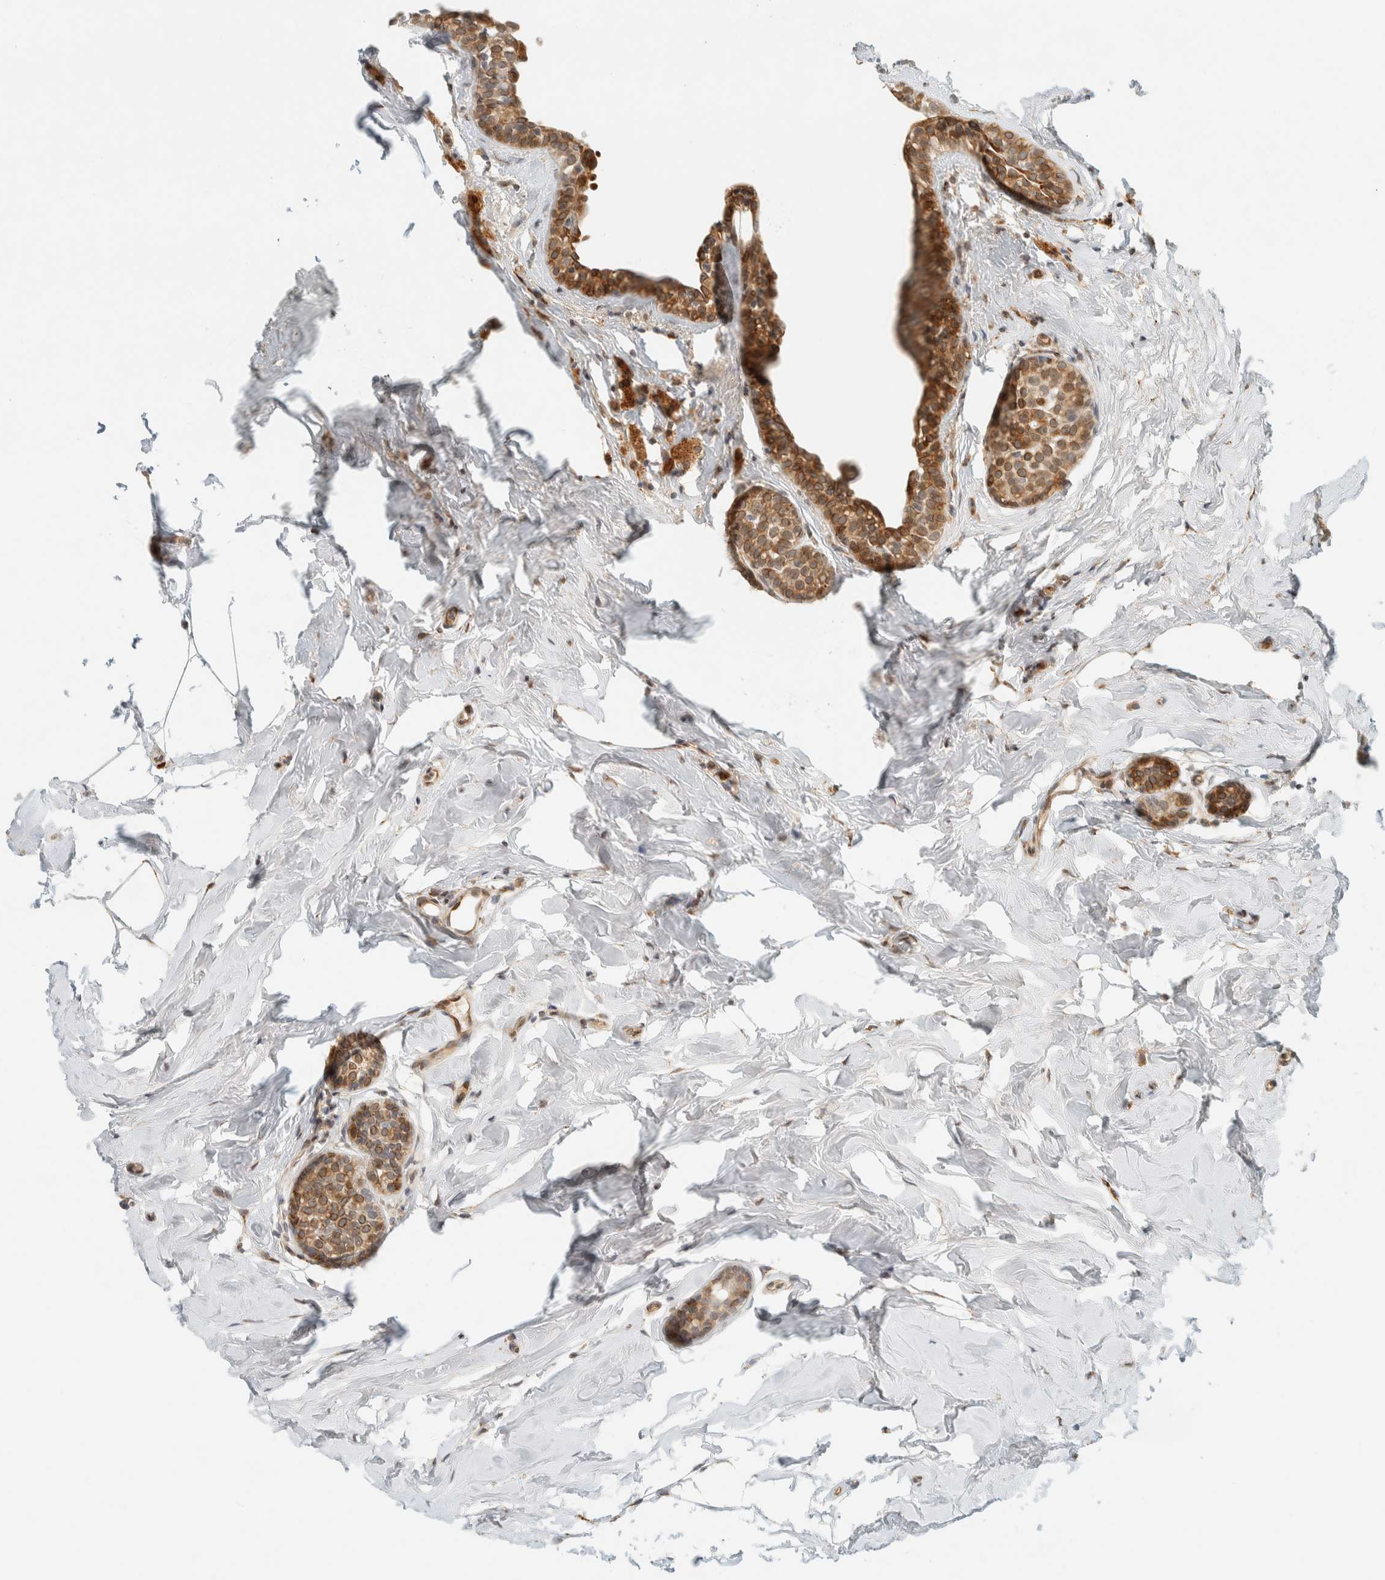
{"staining": {"intensity": "moderate", "quantity": ">75%", "location": "cytoplasmic/membranous"}, "tissue": "breast cancer", "cell_type": "Tumor cells", "image_type": "cancer", "snomed": [{"axis": "morphology", "description": "Duct carcinoma"}, {"axis": "topography", "description": "Breast"}], "caption": "Breast infiltrating ductal carcinoma tissue shows moderate cytoplasmic/membranous expression in about >75% of tumor cells, visualized by immunohistochemistry.", "gene": "ITPRID1", "patient": {"sex": "female", "age": 55}}